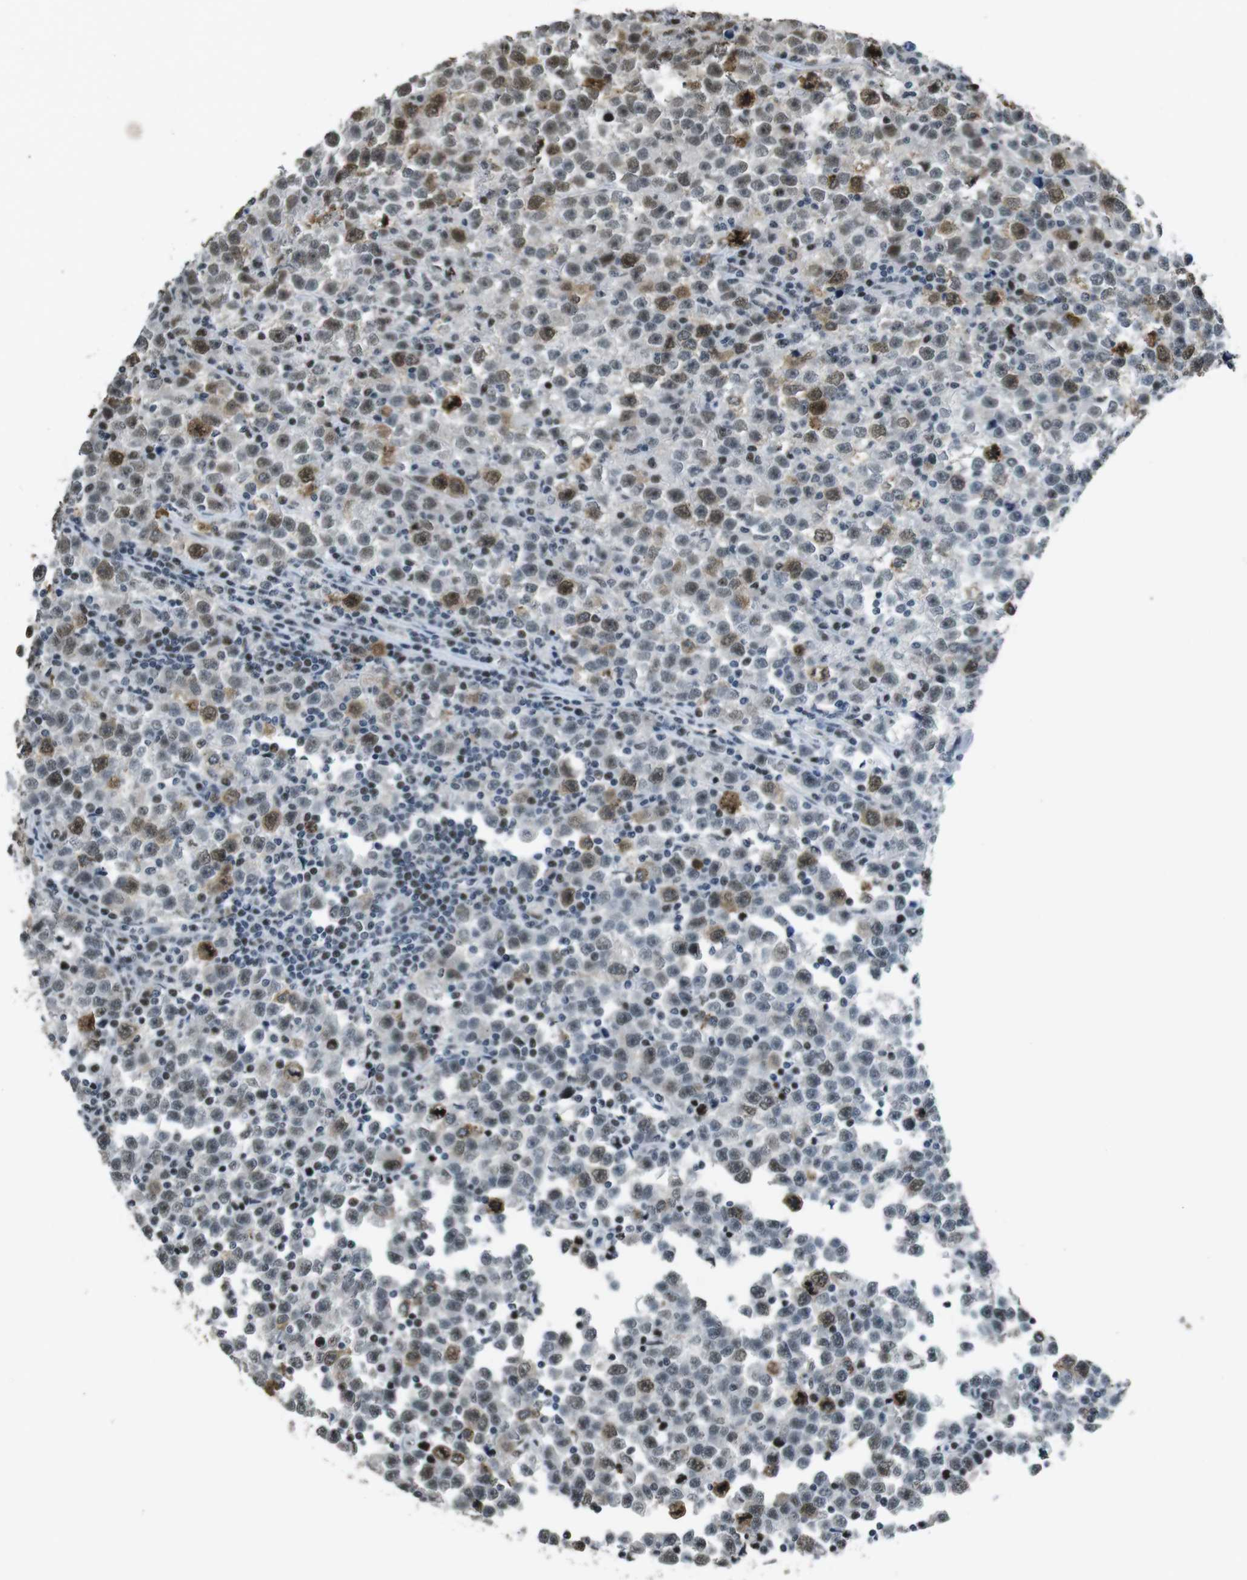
{"staining": {"intensity": "moderate", "quantity": "25%-75%", "location": "cytoplasmic/membranous,nuclear"}, "tissue": "testis cancer", "cell_type": "Tumor cells", "image_type": "cancer", "snomed": [{"axis": "morphology", "description": "Seminoma, NOS"}, {"axis": "topography", "description": "Testis"}], "caption": "Seminoma (testis) stained for a protein (brown) shows moderate cytoplasmic/membranous and nuclear positive staining in approximately 25%-75% of tumor cells.", "gene": "CSNK2B", "patient": {"sex": "male", "age": 43}}